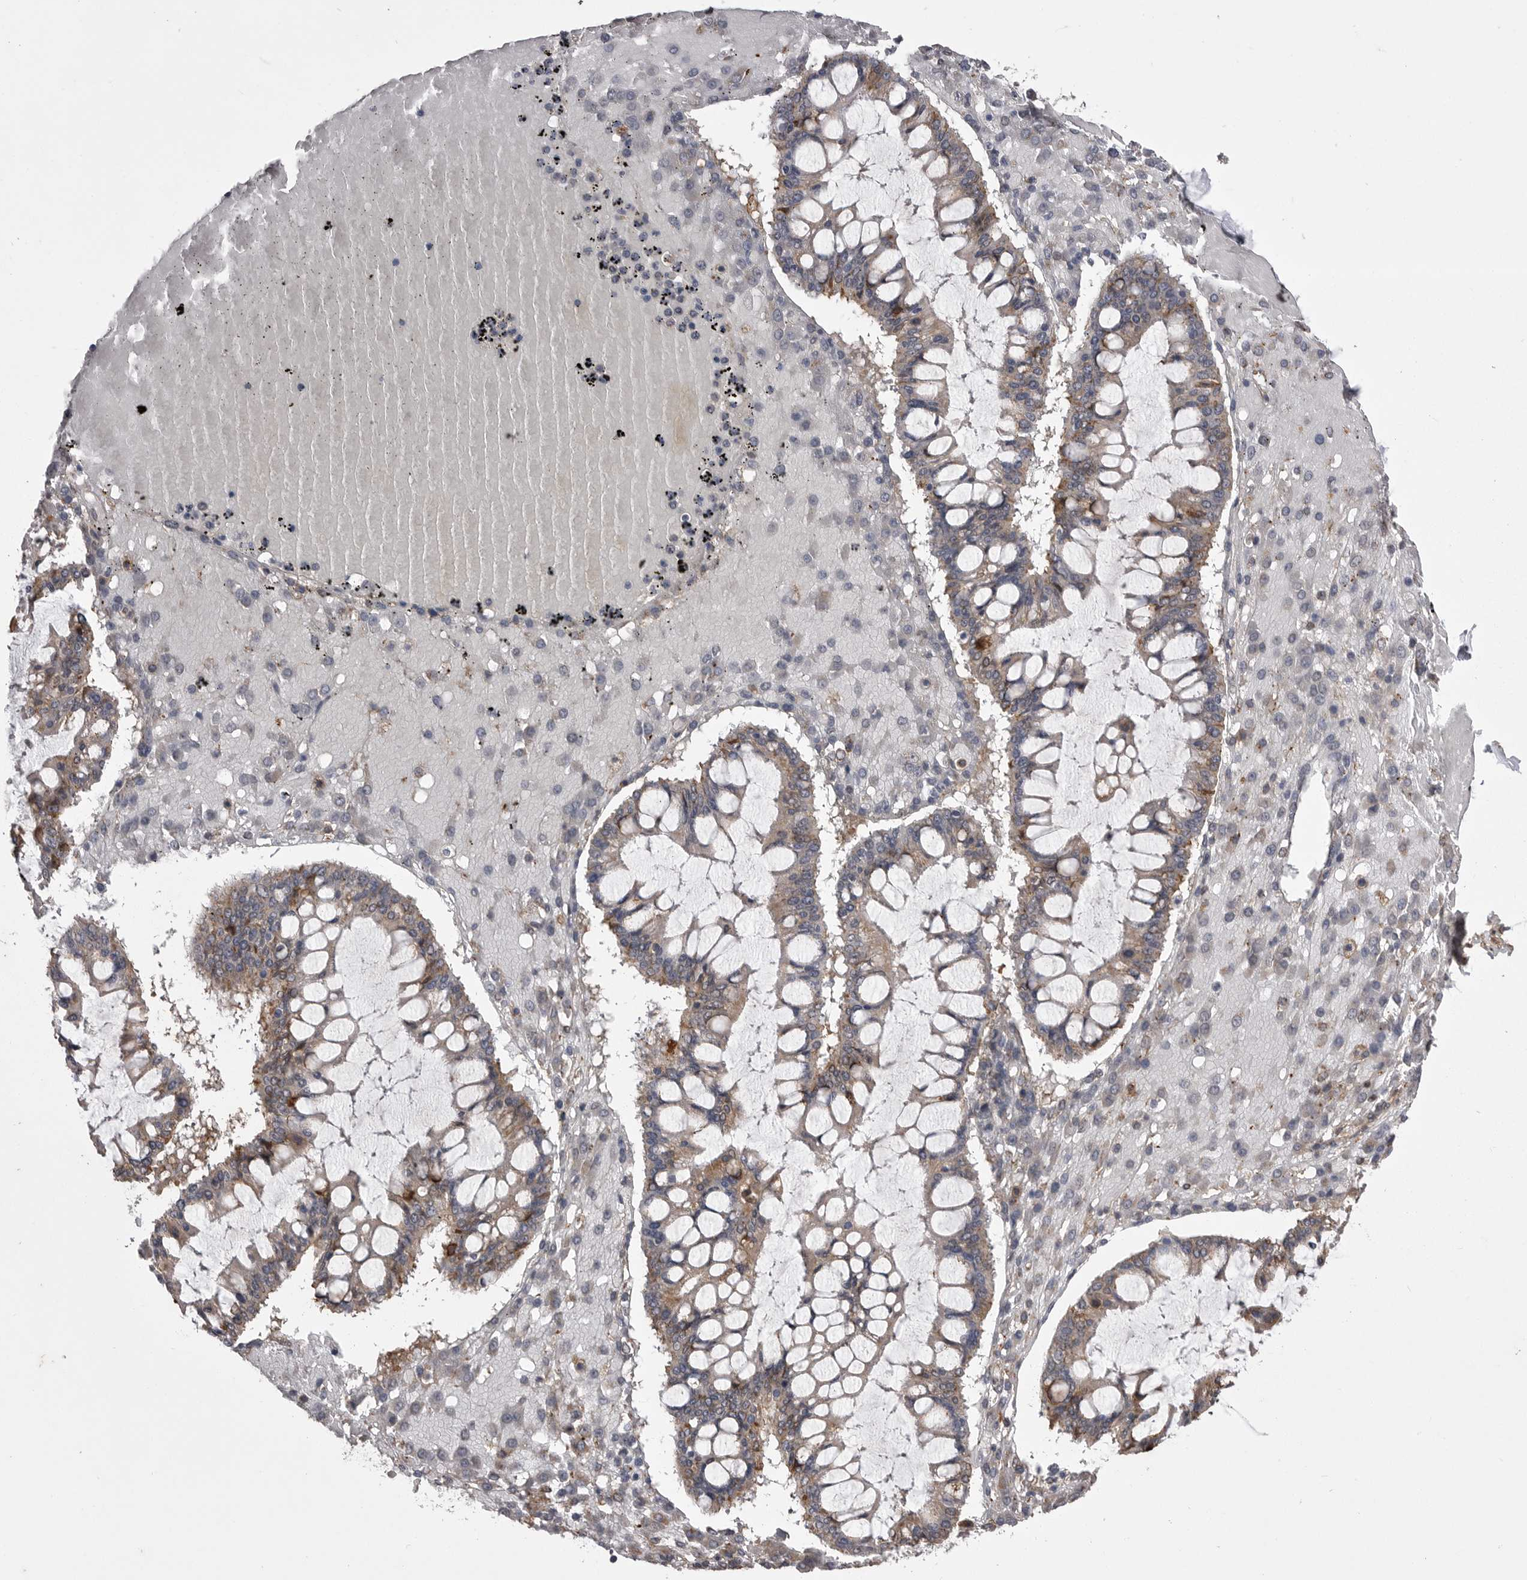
{"staining": {"intensity": "moderate", "quantity": "<25%", "location": "cytoplasmic/membranous"}, "tissue": "ovarian cancer", "cell_type": "Tumor cells", "image_type": "cancer", "snomed": [{"axis": "morphology", "description": "Cystadenocarcinoma, mucinous, NOS"}, {"axis": "topography", "description": "Ovary"}], "caption": "A low amount of moderate cytoplasmic/membranous staining is seen in approximately <25% of tumor cells in mucinous cystadenocarcinoma (ovarian) tissue.", "gene": "ABL1", "patient": {"sex": "female", "age": 73}}